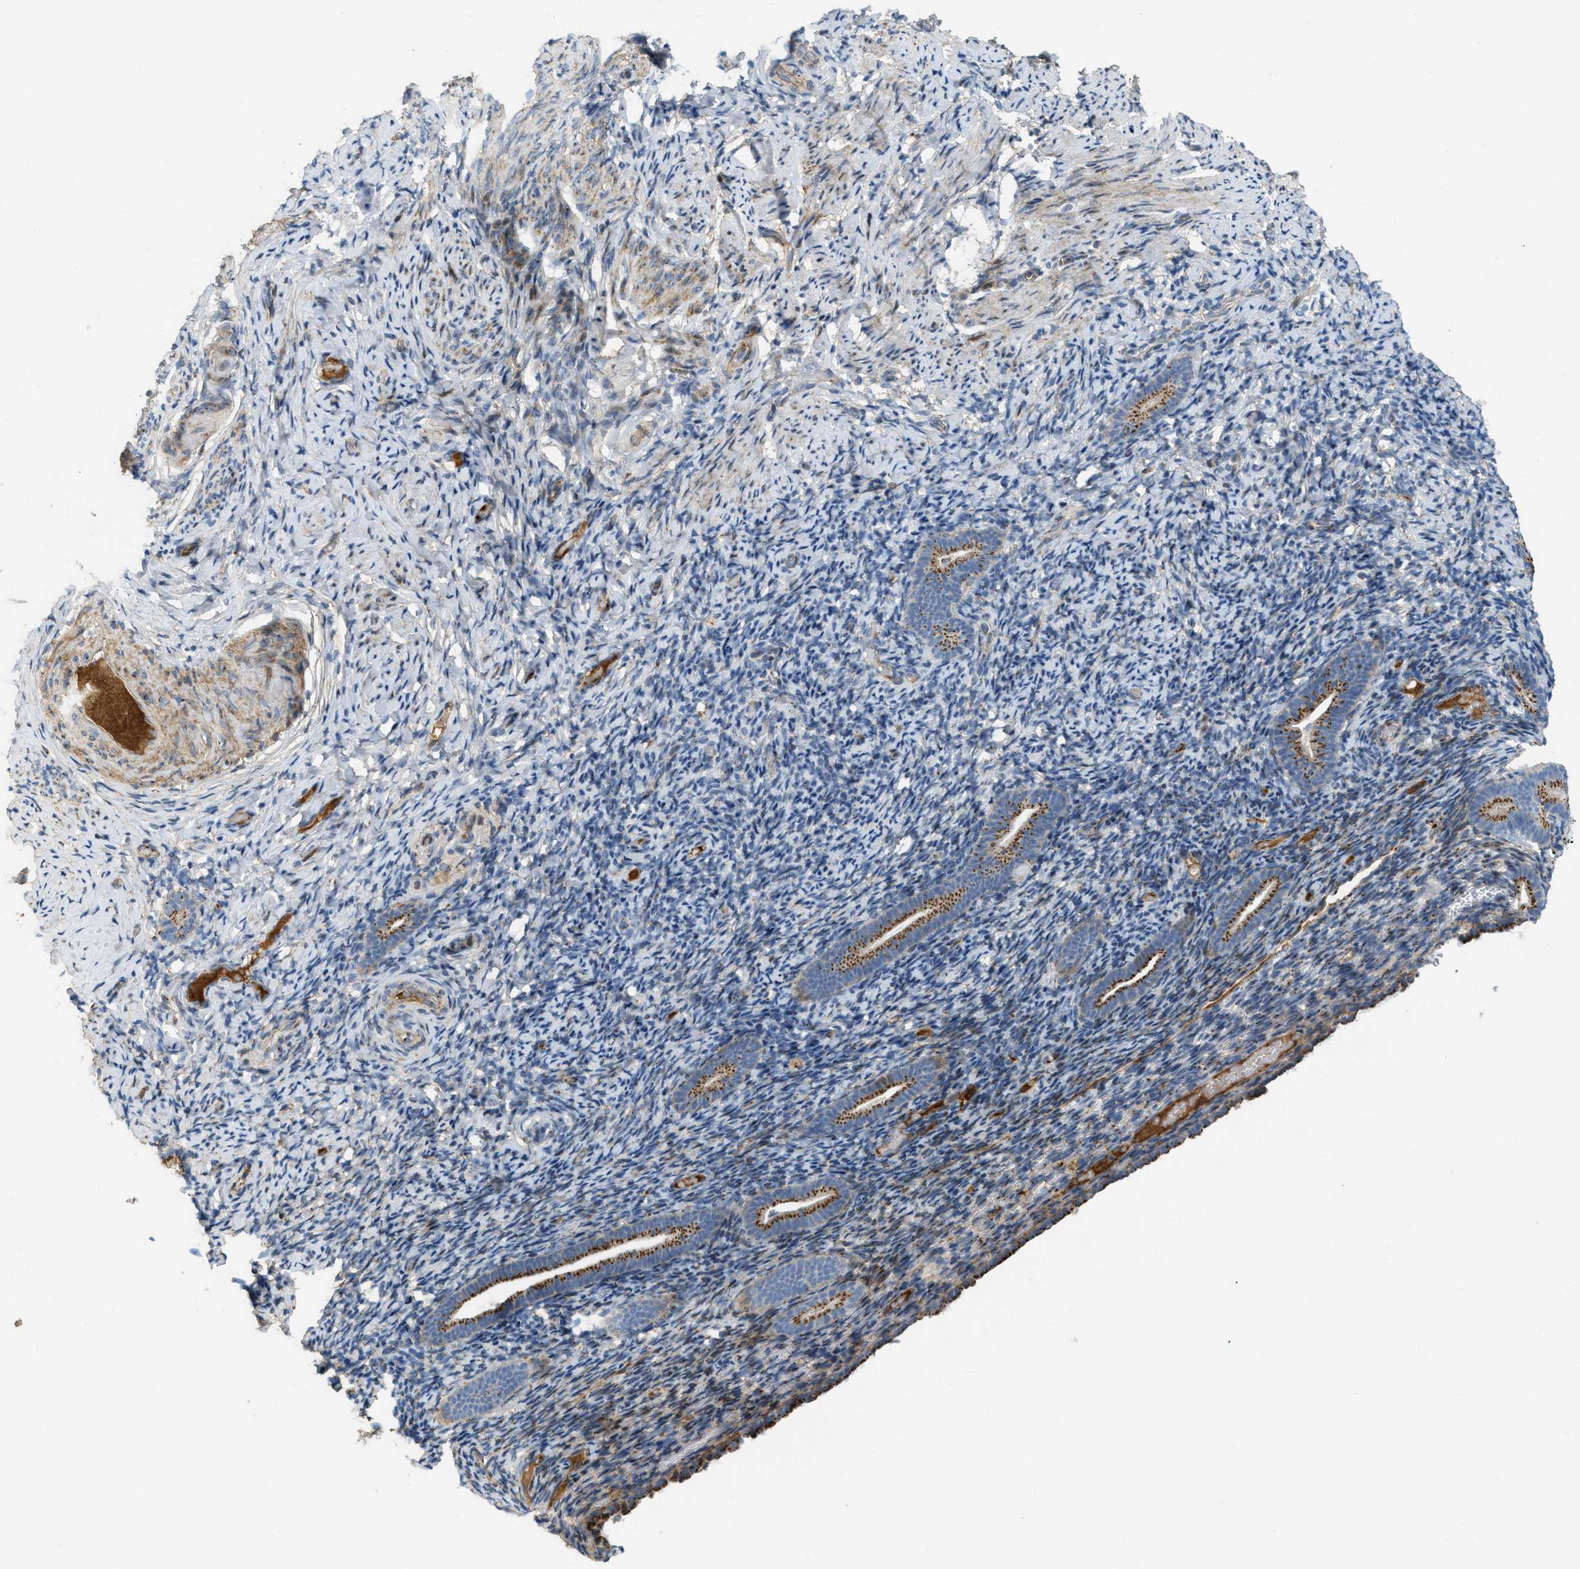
{"staining": {"intensity": "moderate", "quantity": "<25%", "location": "cytoplasmic/membranous"}, "tissue": "endometrium", "cell_type": "Cells in endometrial stroma", "image_type": "normal", "snomed": [{"axis": "morphology", "description": "Normal tissue, NOS"}, {"axis": "topography", "description": "Endometrium"}], "caption": "Immunohistochemical staining of unremarkable human endometrium displays <25% levels of moderate cytoplasmic/membranous protein positivity in approximately <25% of cells in endometrial stroma.", "gene": "ZFPL1", "patient": {"sex": "female", "age": 51}}